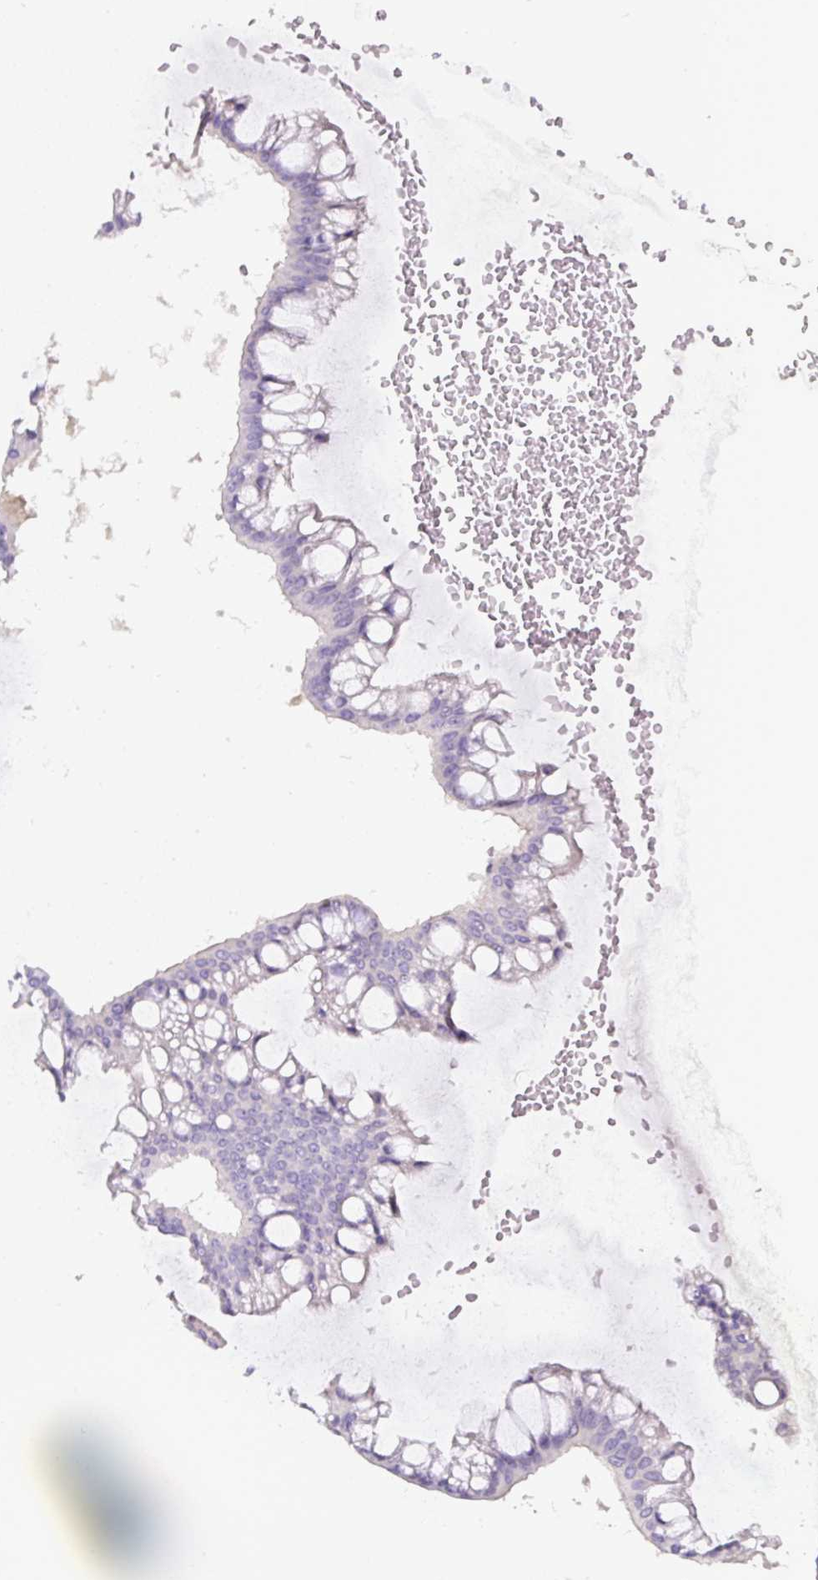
{"staining": {"intensity": "negative", "quantity": "none", "location": "none"}, "tissue": "ovarian cancer", "cell_type": "Tumor cells", "image_type": "cancer", "snomed": [{"axis": "morphology", "description": "Cystadenocarcinoma, mucinous, NOS"}, {"axis": "topography", "description": "Ovary"}], "caption": "Immunohistochemistry (IHC) image of neoplastic tissue: human ovarian cancer stained with DAB reveals no significant protein positivity in tumor cells.", "gene": "OR14A2", "patient": {"sex": "female", "age": 73}}